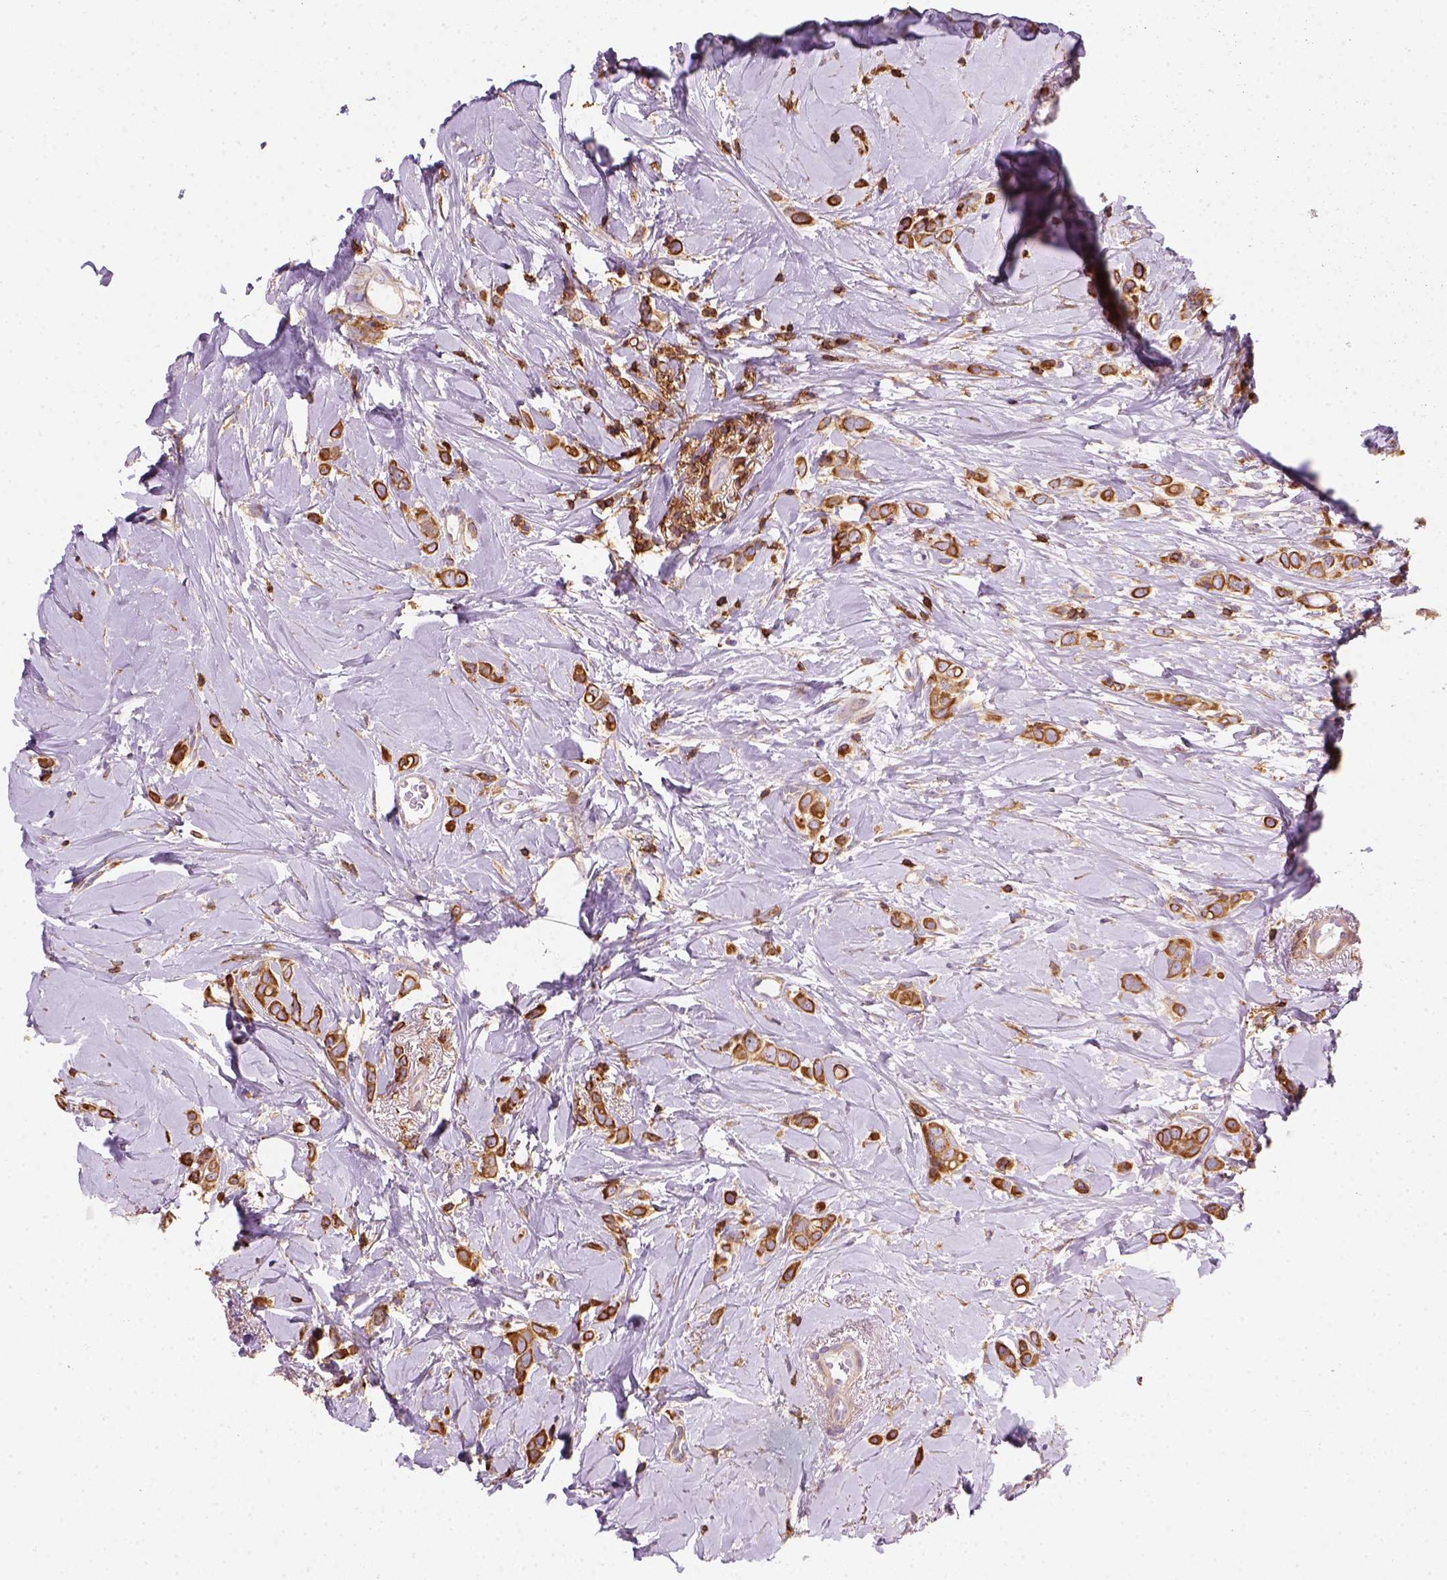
{"staining": {"intensity": "strong", "quantity": ">75%", "location": "cytoplasmic/membranous"}, "tissue": "breast cancer", "cell_type": "Tumor cells", "image_type": "cancer", "snomed": [{"axis": "morphology", "description": "Lobular carcinoma"}, {"axis": "topography", "description": "Breast"}], "caption": "Human breast cancer stained for a protein (brown) shows strong cytoplasmic/membranous positive staining in about >75% of tumor cells.", "gene": "GPRC5D", "patient": {"sex": "female", "age": 66}}